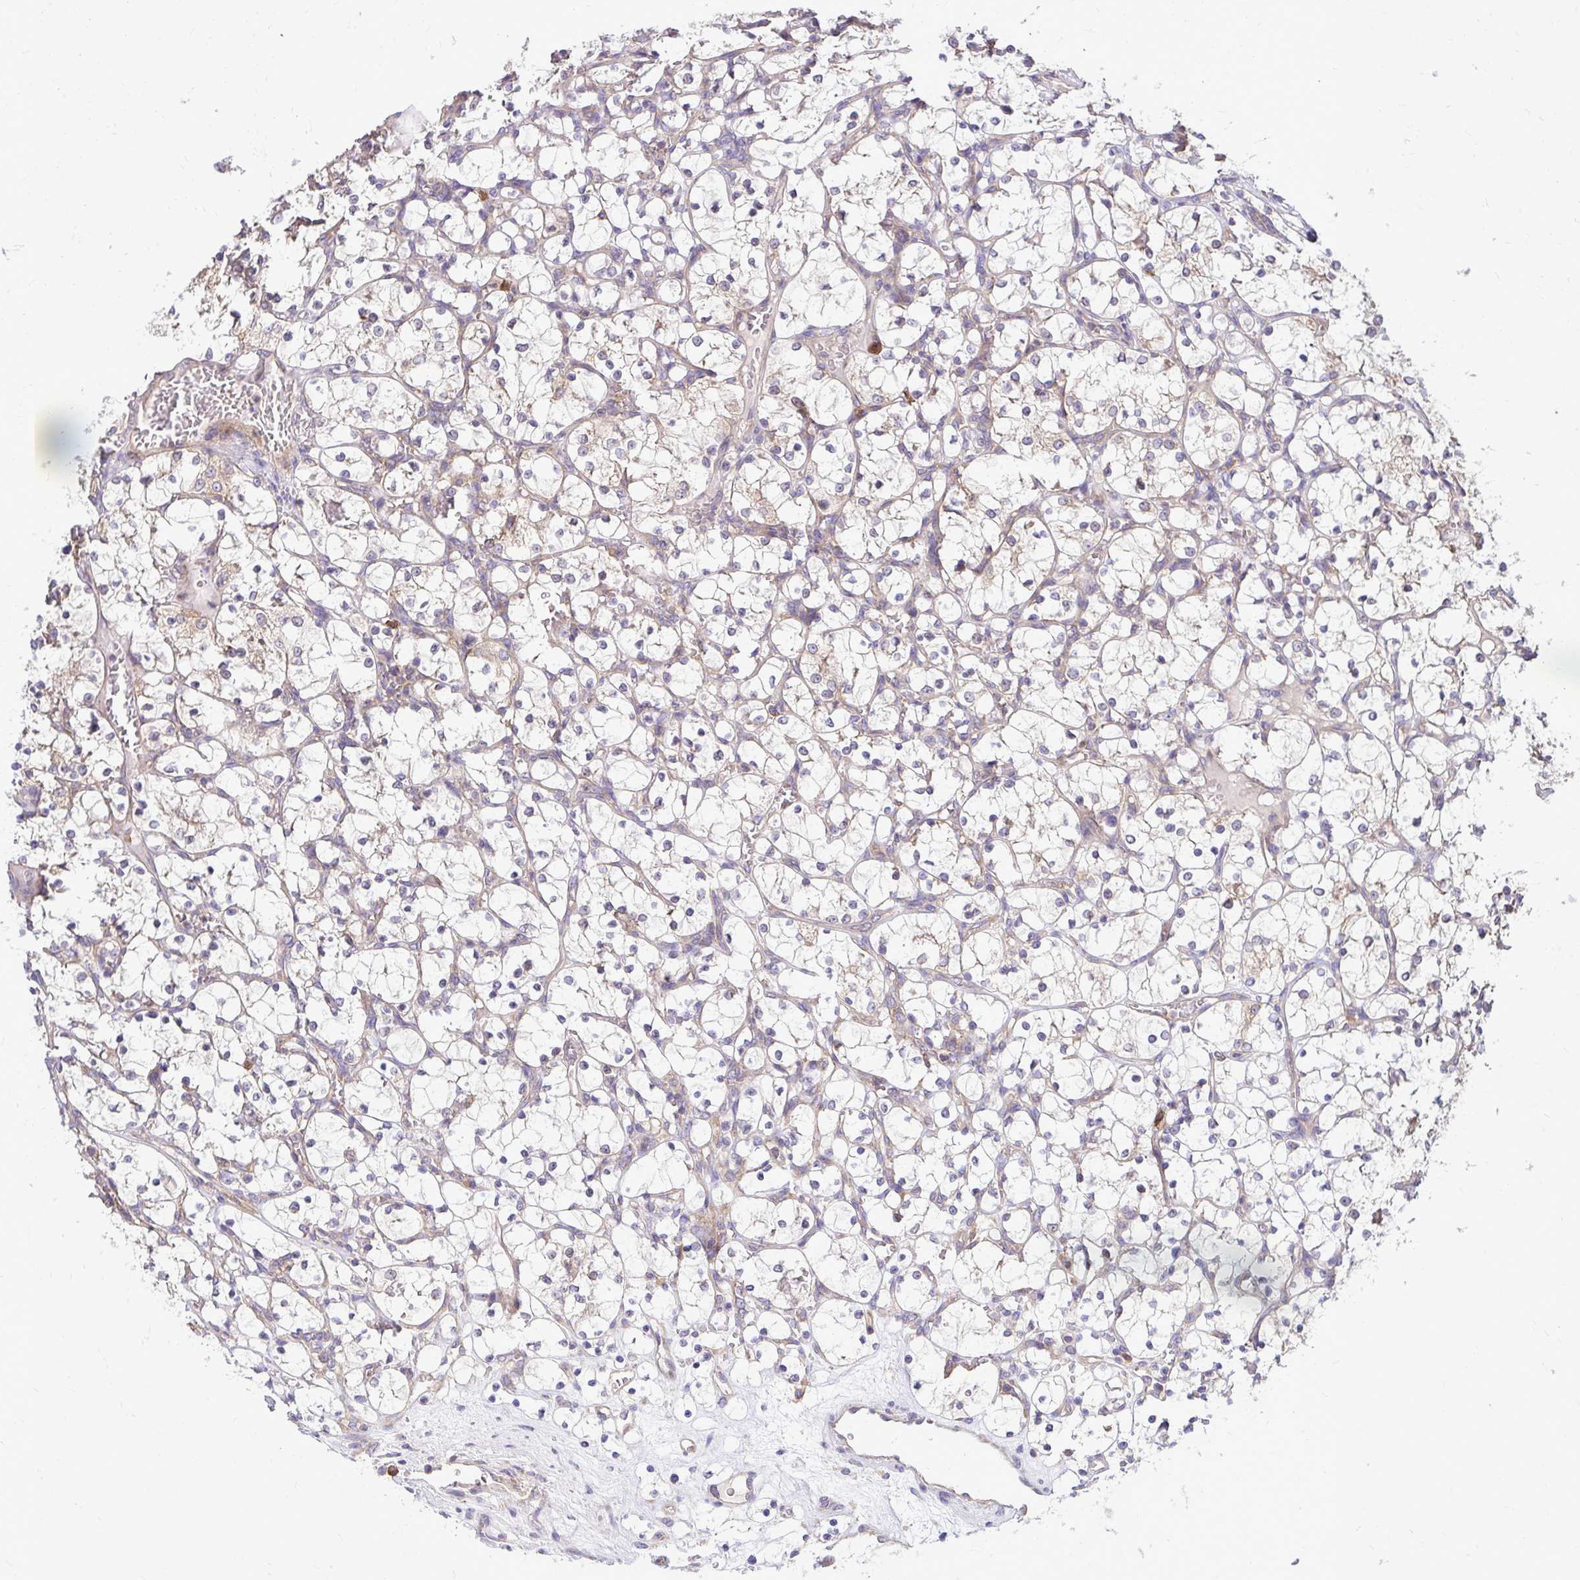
{"staining": {"intensity": "negative", "quantity": "none", "location": "none"}, "tissue": "renal cancer", "cell_type": "Tumor cells", "image_type": "cancer", "snomed": [{"axis": "morphology", "description": "Adenocarcinoma, NOS"}, {"axis": "topography", "description": "Kidney"}], "caption": "This histopathology image is of adenocarcinoma (renal) stained with immunohistochemistry (IHC) to label a protein in brown with the nuclei are counter-stained blue. There is no expression in tumor cells.", "gene": "FMR1", "patient": {"sex": "female", "age": 69}}